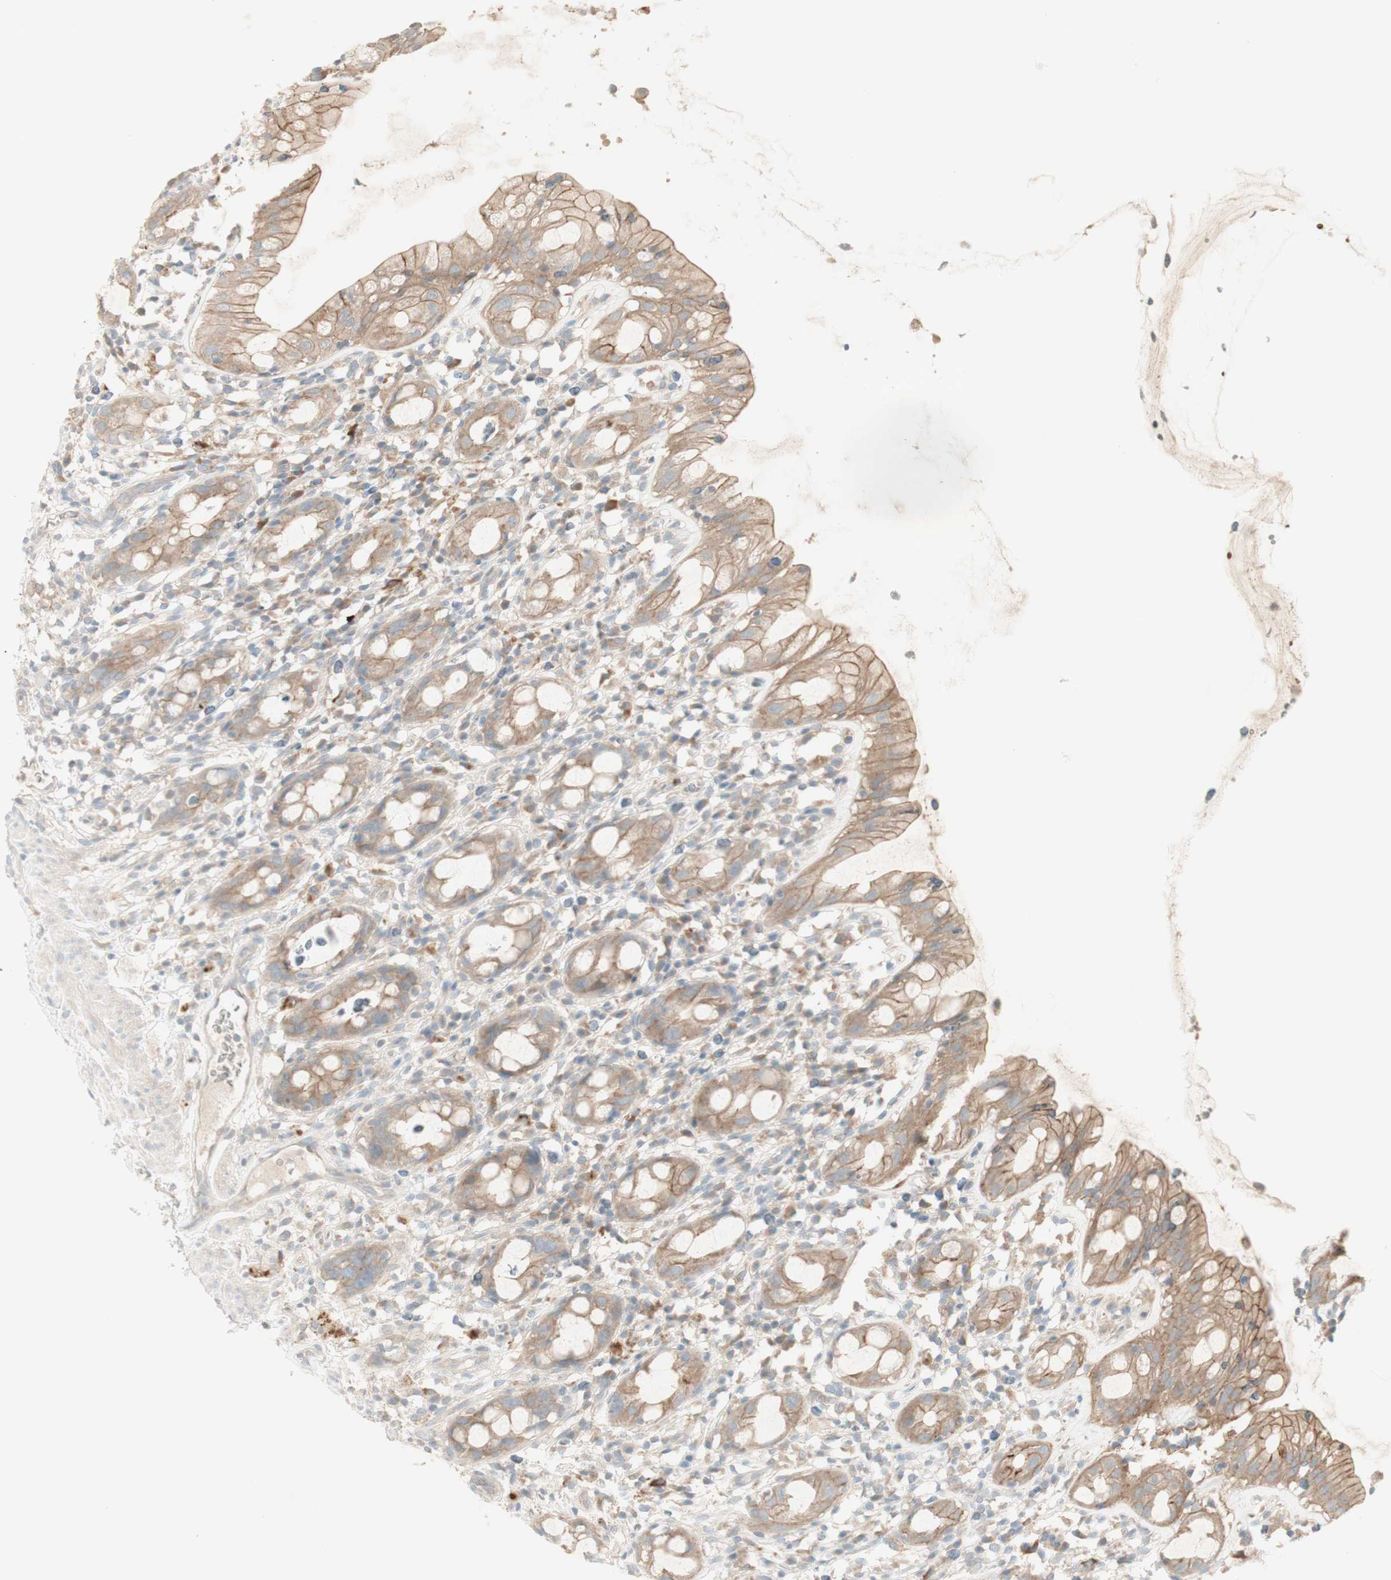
{"staining": {"intensity": "moderate", "quantity": ">75%", "location": "cytoplasmic/membranous"}, "tissue": "rectum", "cell_type": "Glandular cells", "image_type": "normal", "snomed": [{"axis": "morphology", "description": "Normal tissue, NOS"}, {"axis": "topography", "description": "Rectum"}], "caption": "Protein expression analysis of benign human rectum reveals moderate cytoplasmic/membranous expression in about >75% of glandular cells. Using DAB (brown) and hematoxylin (blue) stains, captured at high magnification using brightfield microscopy.", "gene": "PTGER4", "patient": {"sex": "male", "age": 44}}